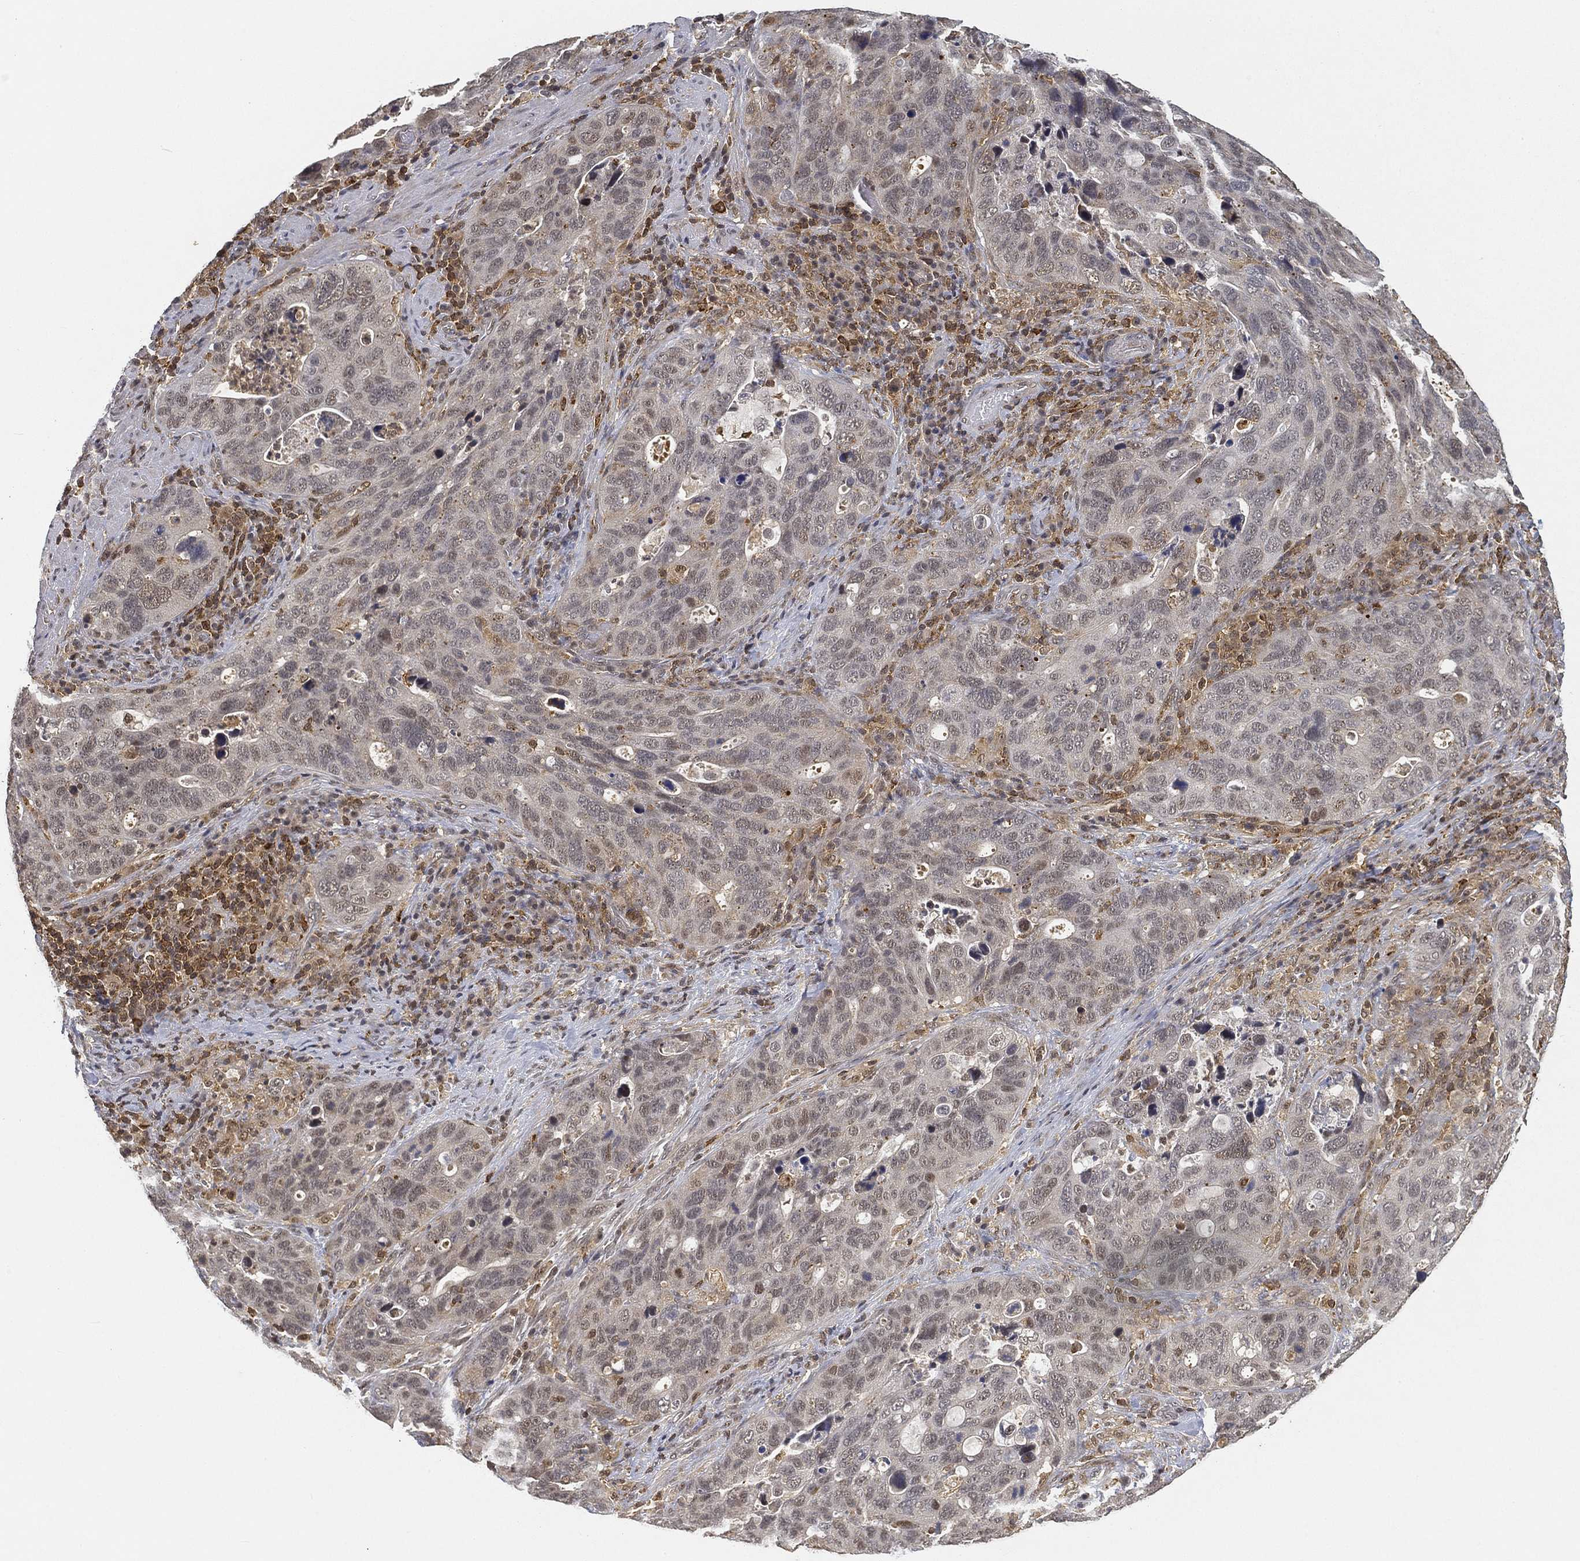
{"staining": {"intensity": "negative", "quantity": "none", "location": "none"}, "tissue": "stomach cancer", "cell_type": "Tumor cells", "image_type": "cancer", "snomed": [{"axis": "morphology", "description": "Adenocarcinoma, NOS"}, {"axis": "topography", "description": "Stomach"}], "caption": "Immunohistochemistry (IHC) histopathology image of neoplastic tissue: stomach cancer stained with DAB (3,3'-diaminobenzidine) shows no significant protein positivity in tumor cells.", "gene": "WDR26", "patient": {"sex": "male", "age": 54}}